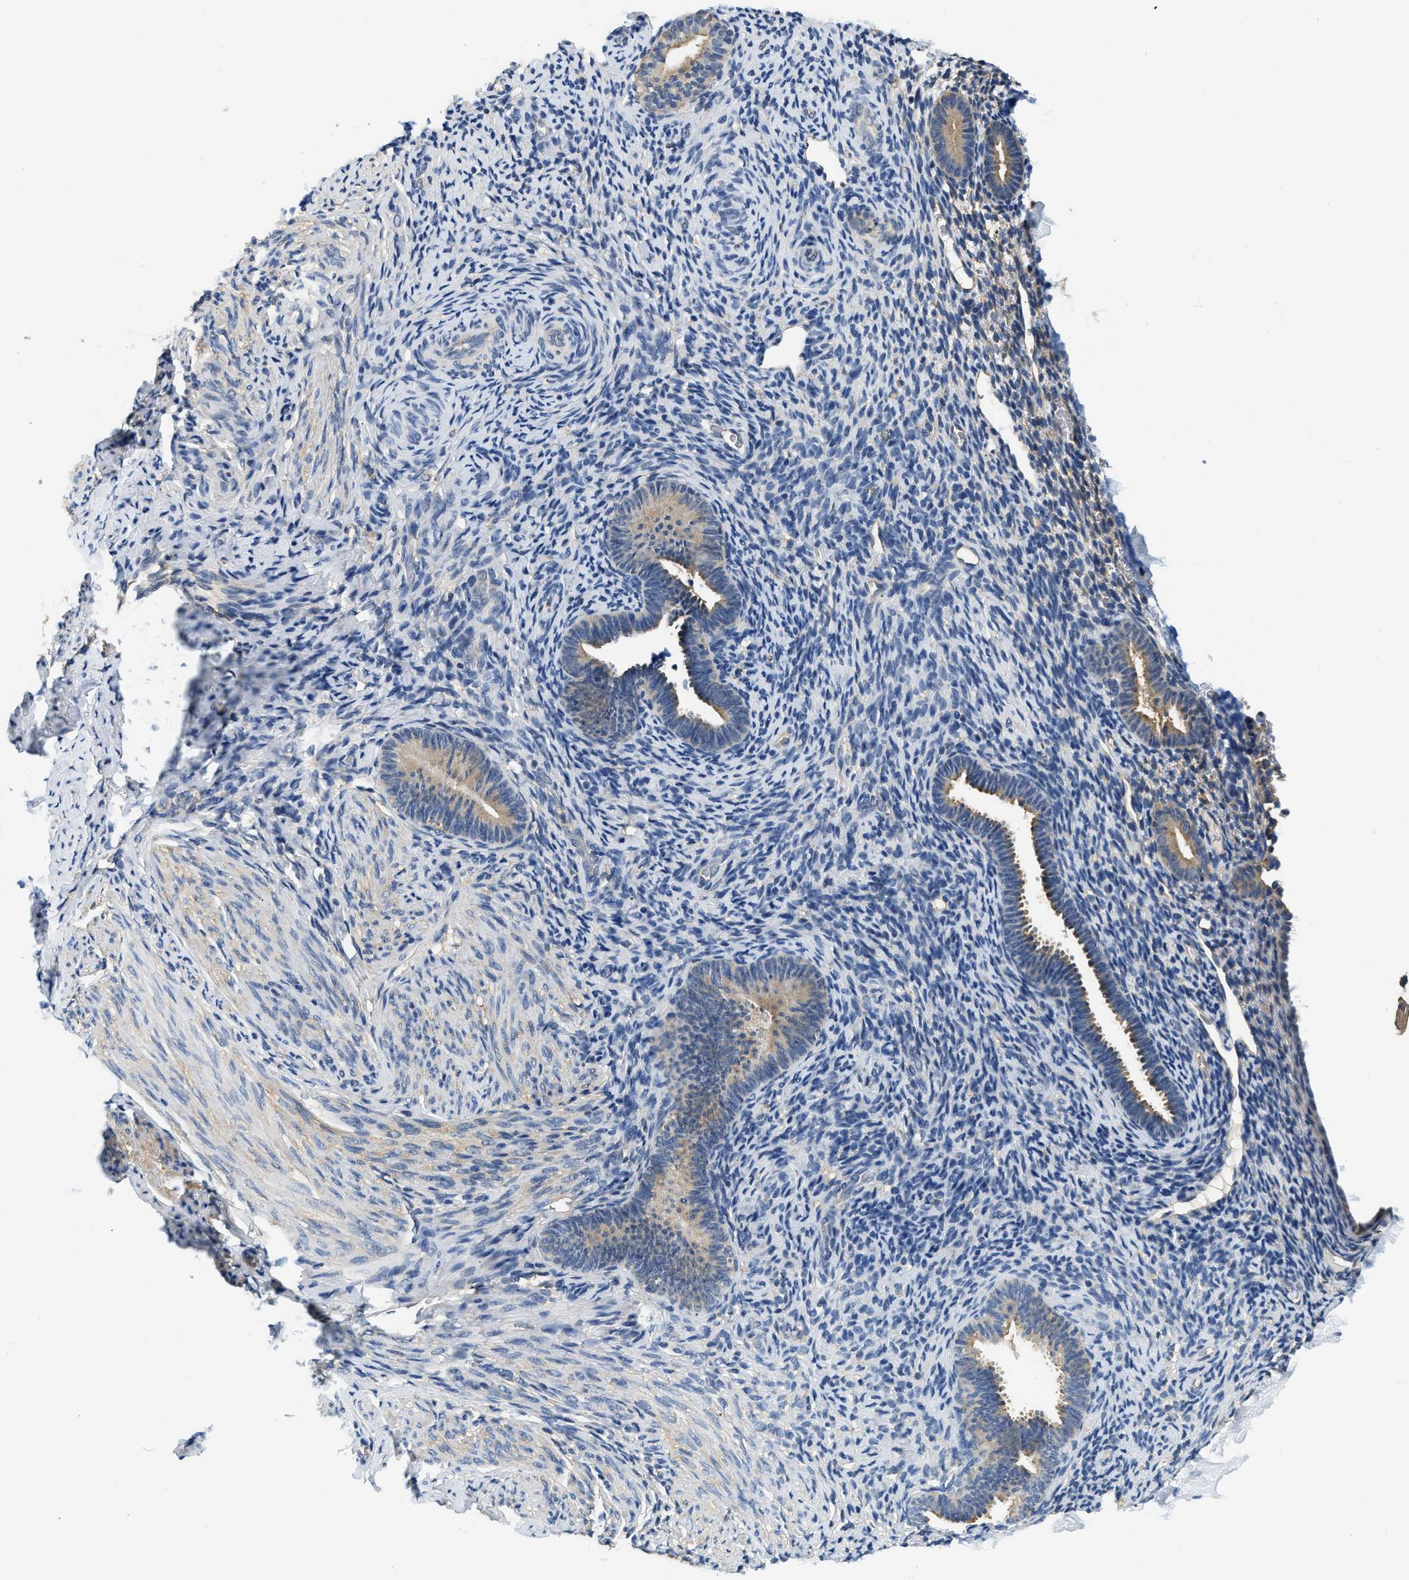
{"staining": {"intensity": "weak", "quantity": "<25%", "location": "cytoplasmic/membranous"}, "tissue": "endometrium", "cell_type": "Cells in endometrial stroma", "image_type": "normal", "snomed": [{"axis": "morphology", "description": "Normal tissue, NOS"}, {"axis": "topography", "description": "Endometrium"}], "caption": "Protein analysis of benign endometrium shows no significant positivity in cells in endometrial stroma. (DAB (3,3'-diaminobenzidine) immunohistochemistry with hematoxylin counter stain).", "gene": "BCL7C", "patient": {"sex": "female", "age": 51}}